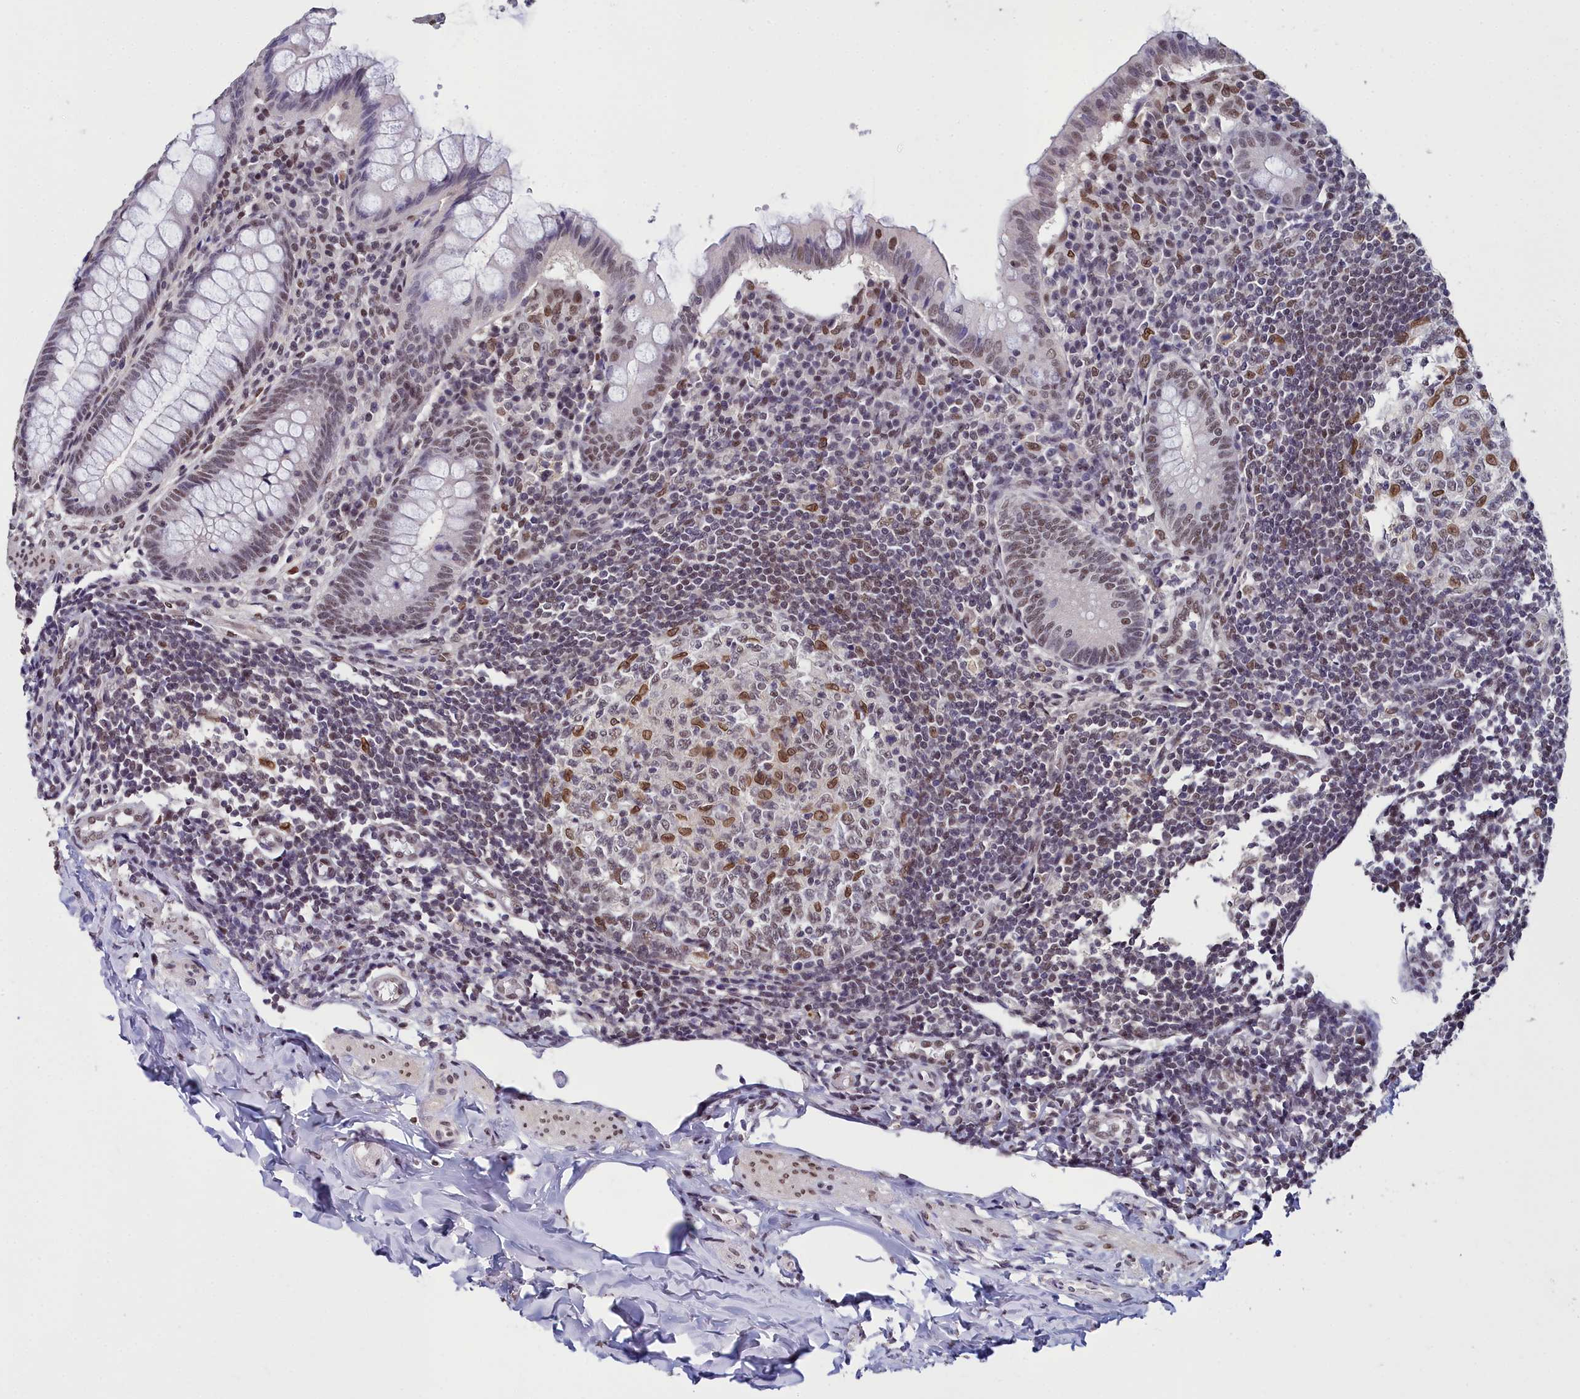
{"staining": {"intensity": "weak", "quantity": "25%-75%", "location": "nuclear"}, "tissue": "appendix", "cell_type": "Glandular cells", "image_type": "normal", "snomed": [{"axis": "morphology", "description": "Normal tissue, NOS"}, {"axis": "topography", "description": "Appendix"}], "caption": "A brown stain highlights weak nuclear expression of a protein in glandular cells of benign human appendix.", "gene": "CCDC97", "patient": {"sex": "female", "age": 33}}